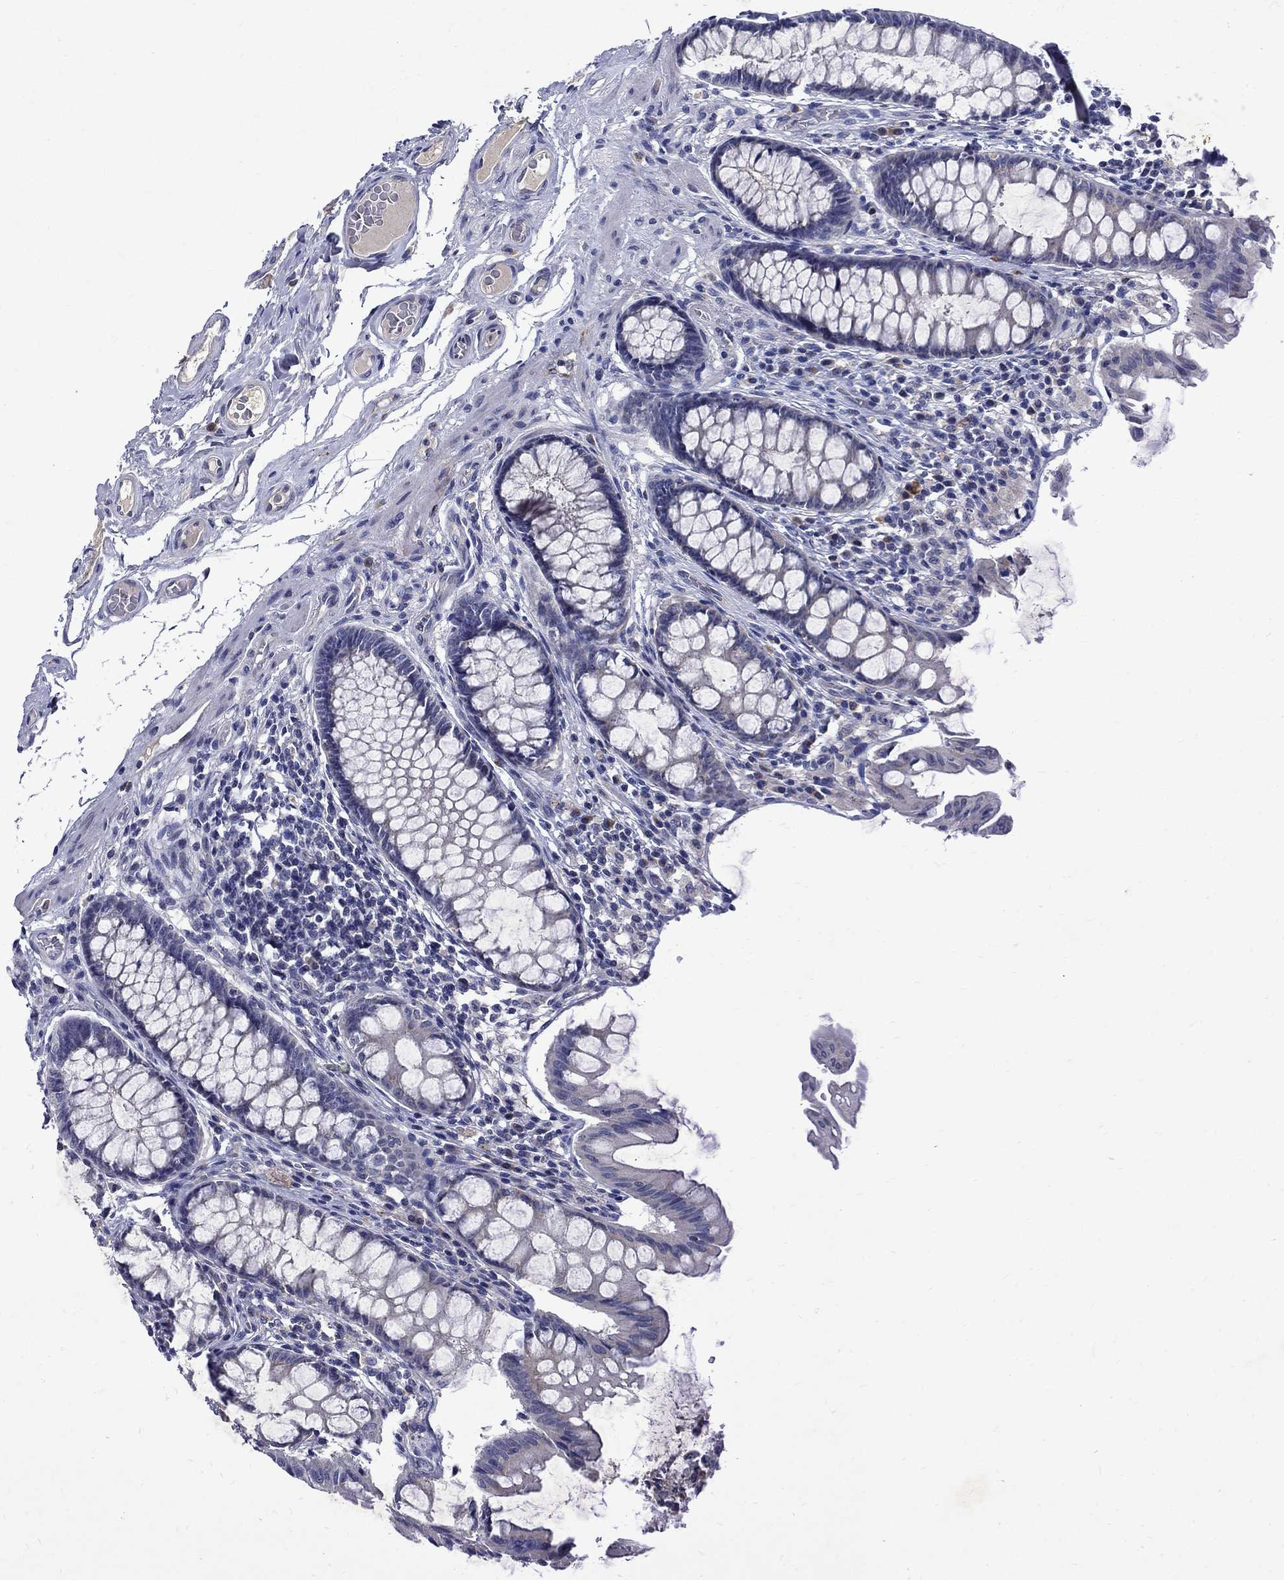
{"staining": {"intensity": "negative", "quantity": "none", "location": "none"}, "tissue": "colon", "cell_type": "Endothelial cells", "image_type": "normal", "snomed": [{"axis": "morphology", "description": "Normal tissue, NOS"}, {"axis": "topography", "description": "Colon"}], "caption": "This image is of unremarkable colon stained with immunohistochemistry (IHC) to label a protein in brown with the nuclei are counter-stained blue. There is no expression in endothelial cells.", "gene": "STAB2", "patient": {"sex": "female", "age": 65}}